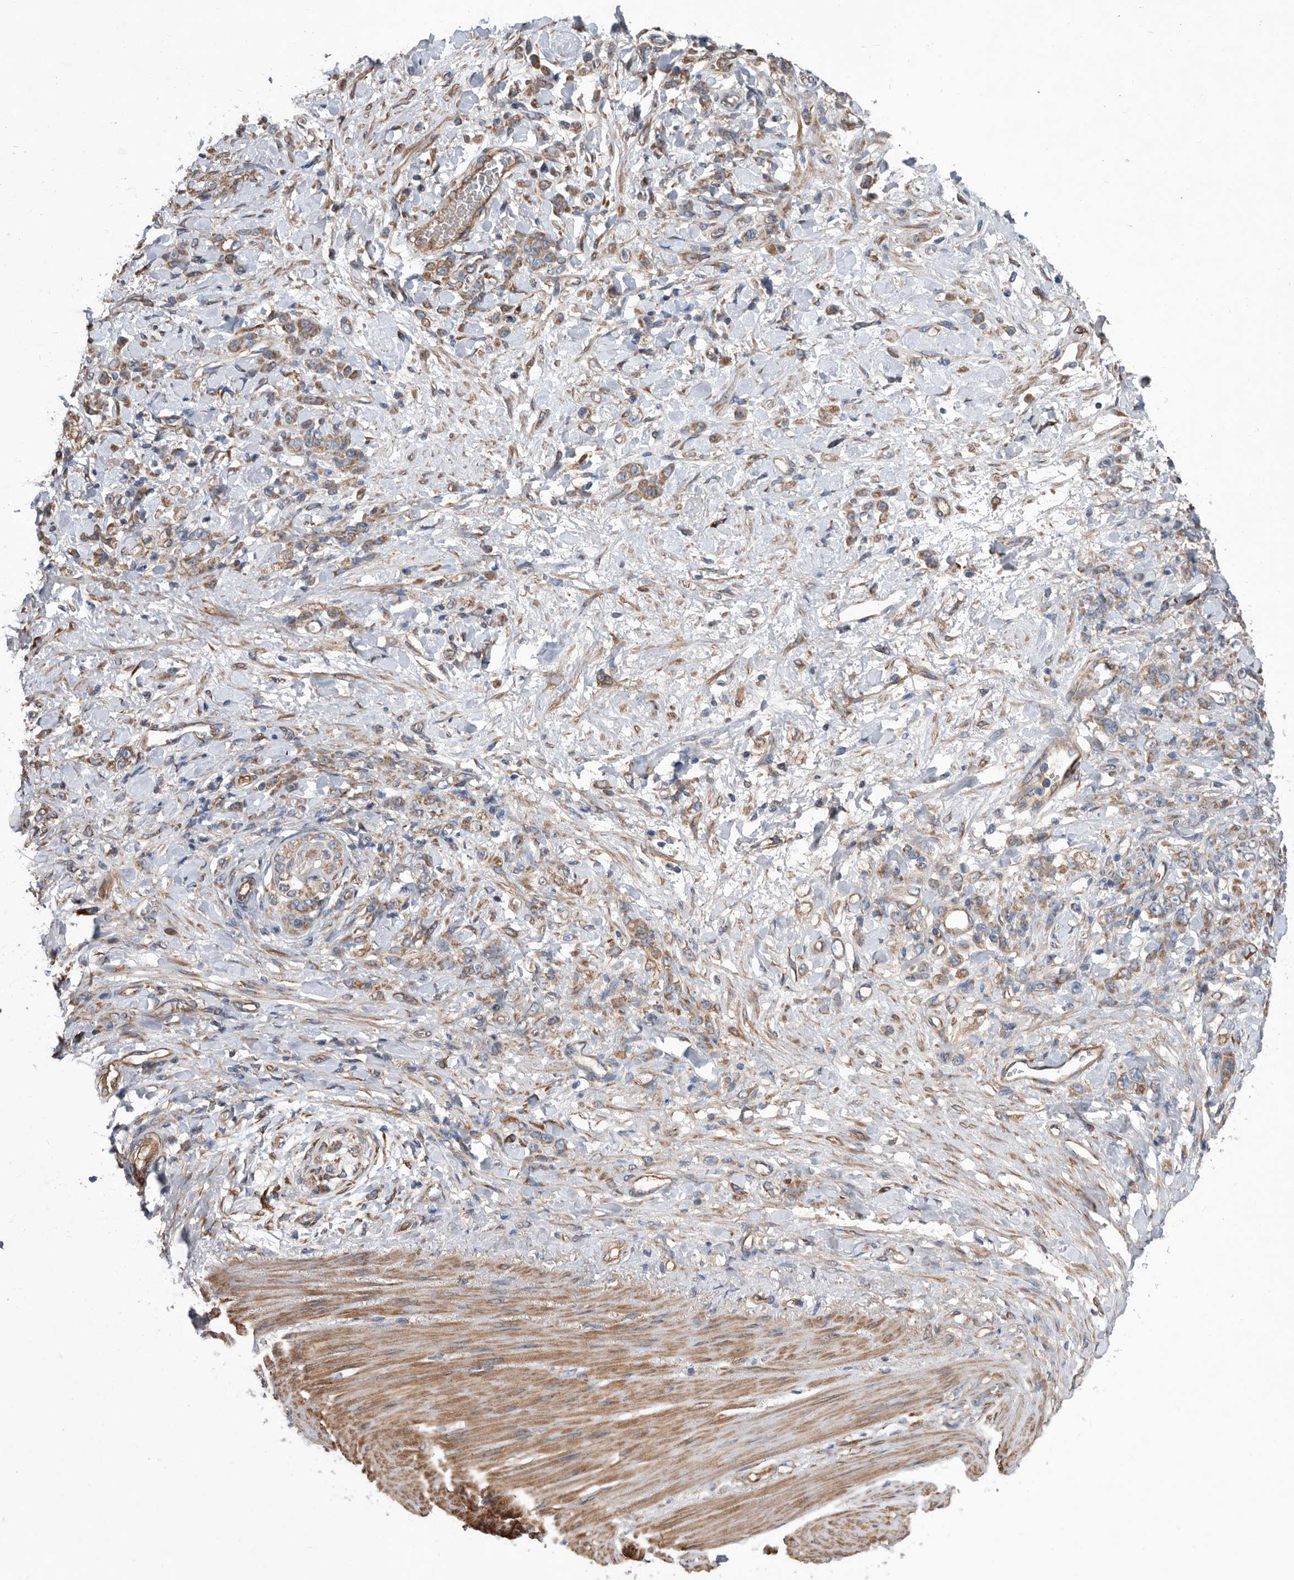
{"staining": {"intensity": "moderate", "quantity": ">75%", "location": "cytoplasmic/membranous"}, "tissue": "stomach cancer", "cell_type": "Tumor cells", "image_type": "cancer", "snomed": [{"axis": "morphology", "description": "Normal tissue, NOS"}, {"axis": "morphology", "description": "Adenocarcinoma, NOS"}, {"axis": "topography", "description": "Stomach"}], "caption": "High-power microscopy captured an IHC photomicrograph of stomach cancer (adenocarcinoma), revealing moderate cytoplasmic/membranous positivity in about >75% of tumor cells.", "gene": "ATP13A3", "patient": {"sex": "male", "age": 82}}